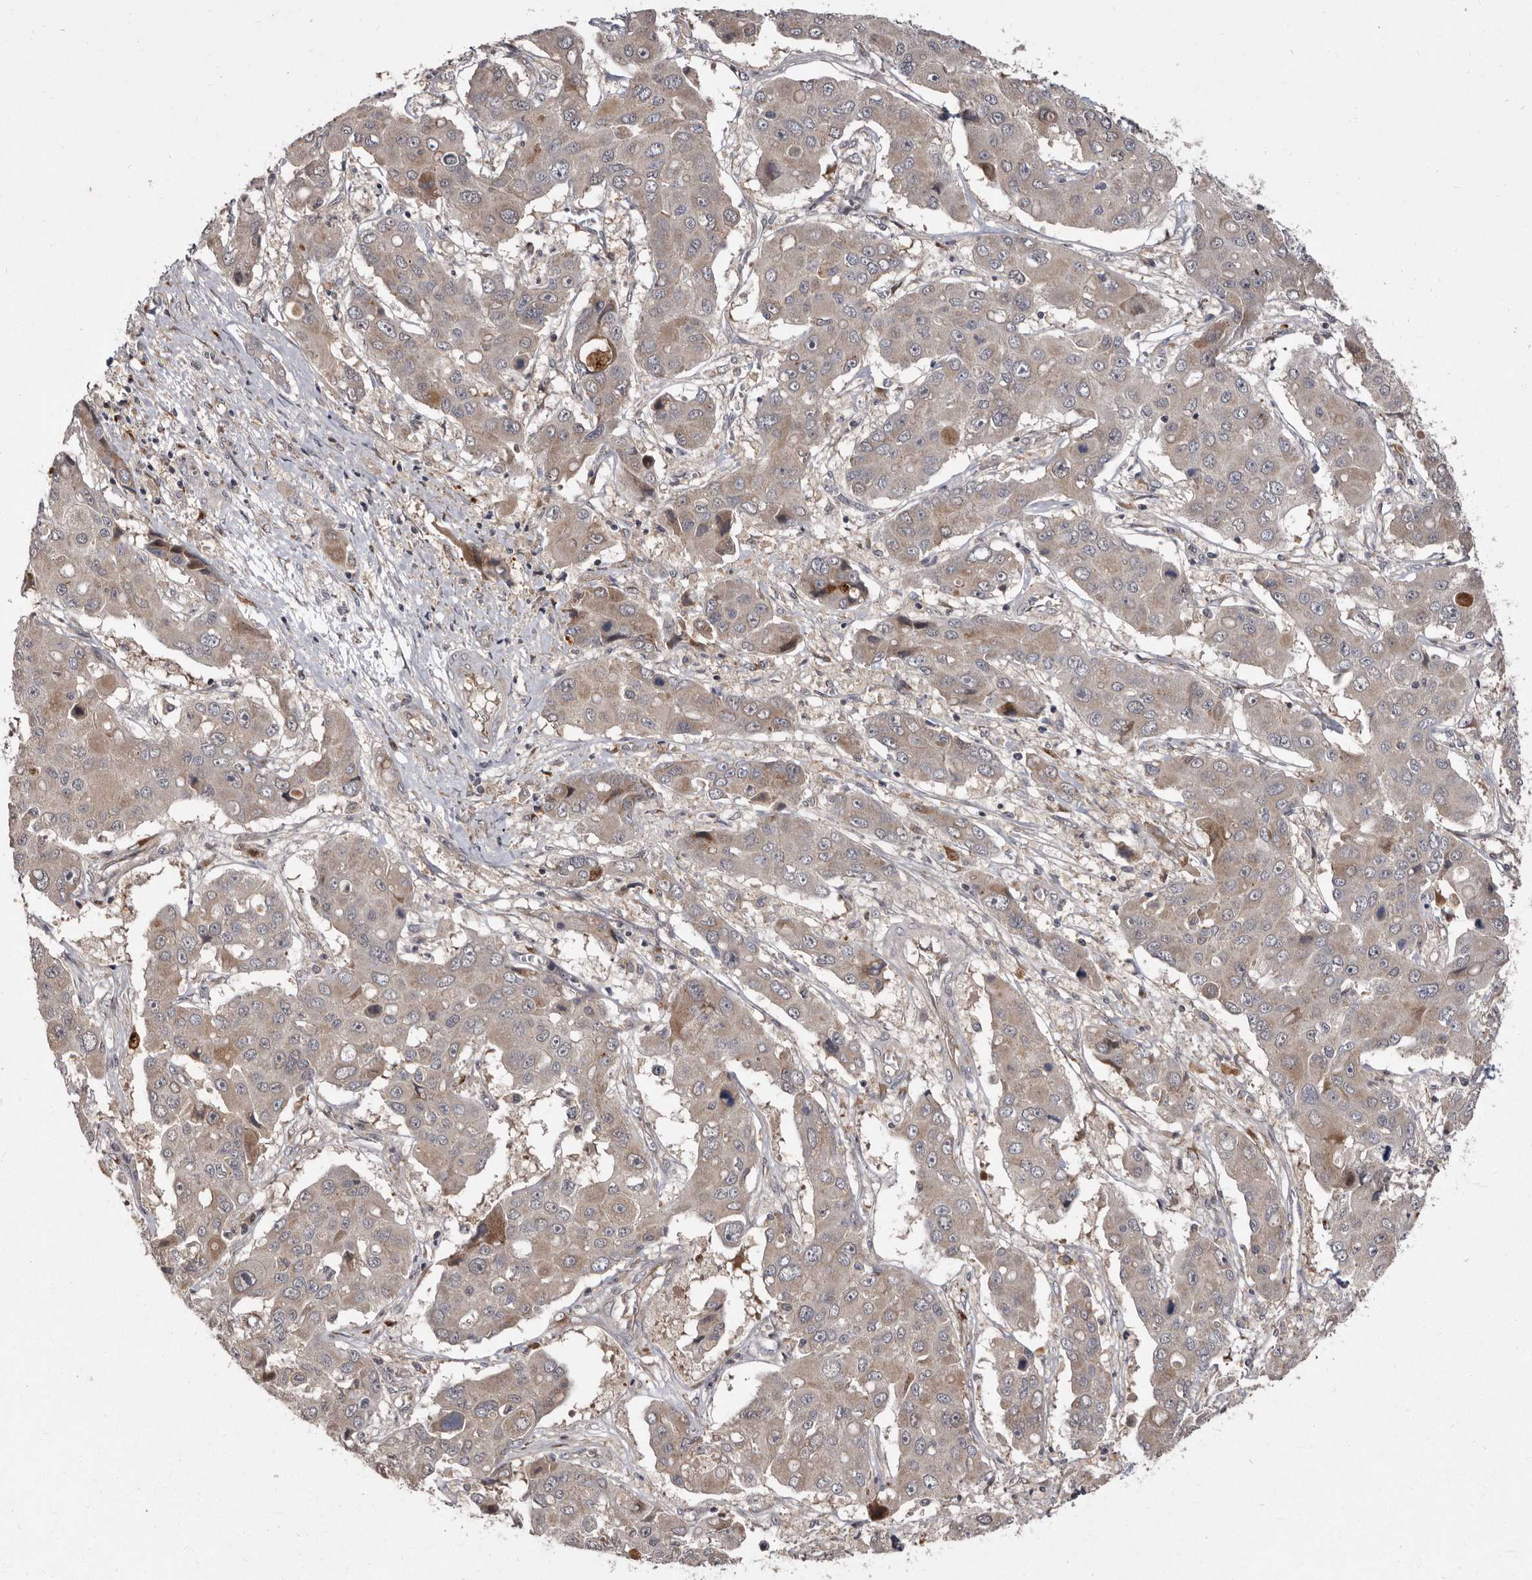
{"staining": {"intensity": "weak", "quantity": ">75%", "location": "cytoplasmic/membranous"}, "tissue": "liver cancer", "cell_type": "Tumor cells", "image_type": "cancer", "snomed": [{"axis": "morphology", "description": "Cholangiocarcinoma"}, {"axis": "topography", "description": "Liver"}], "caption": "Protein expression by IHC shows weak cytoplasmic/membranous expression in about >75% of tumor cells in liver cholangiocarcinoma.", "gene": "FLAD1", "patient": {"sex": "male", "age": 67}}